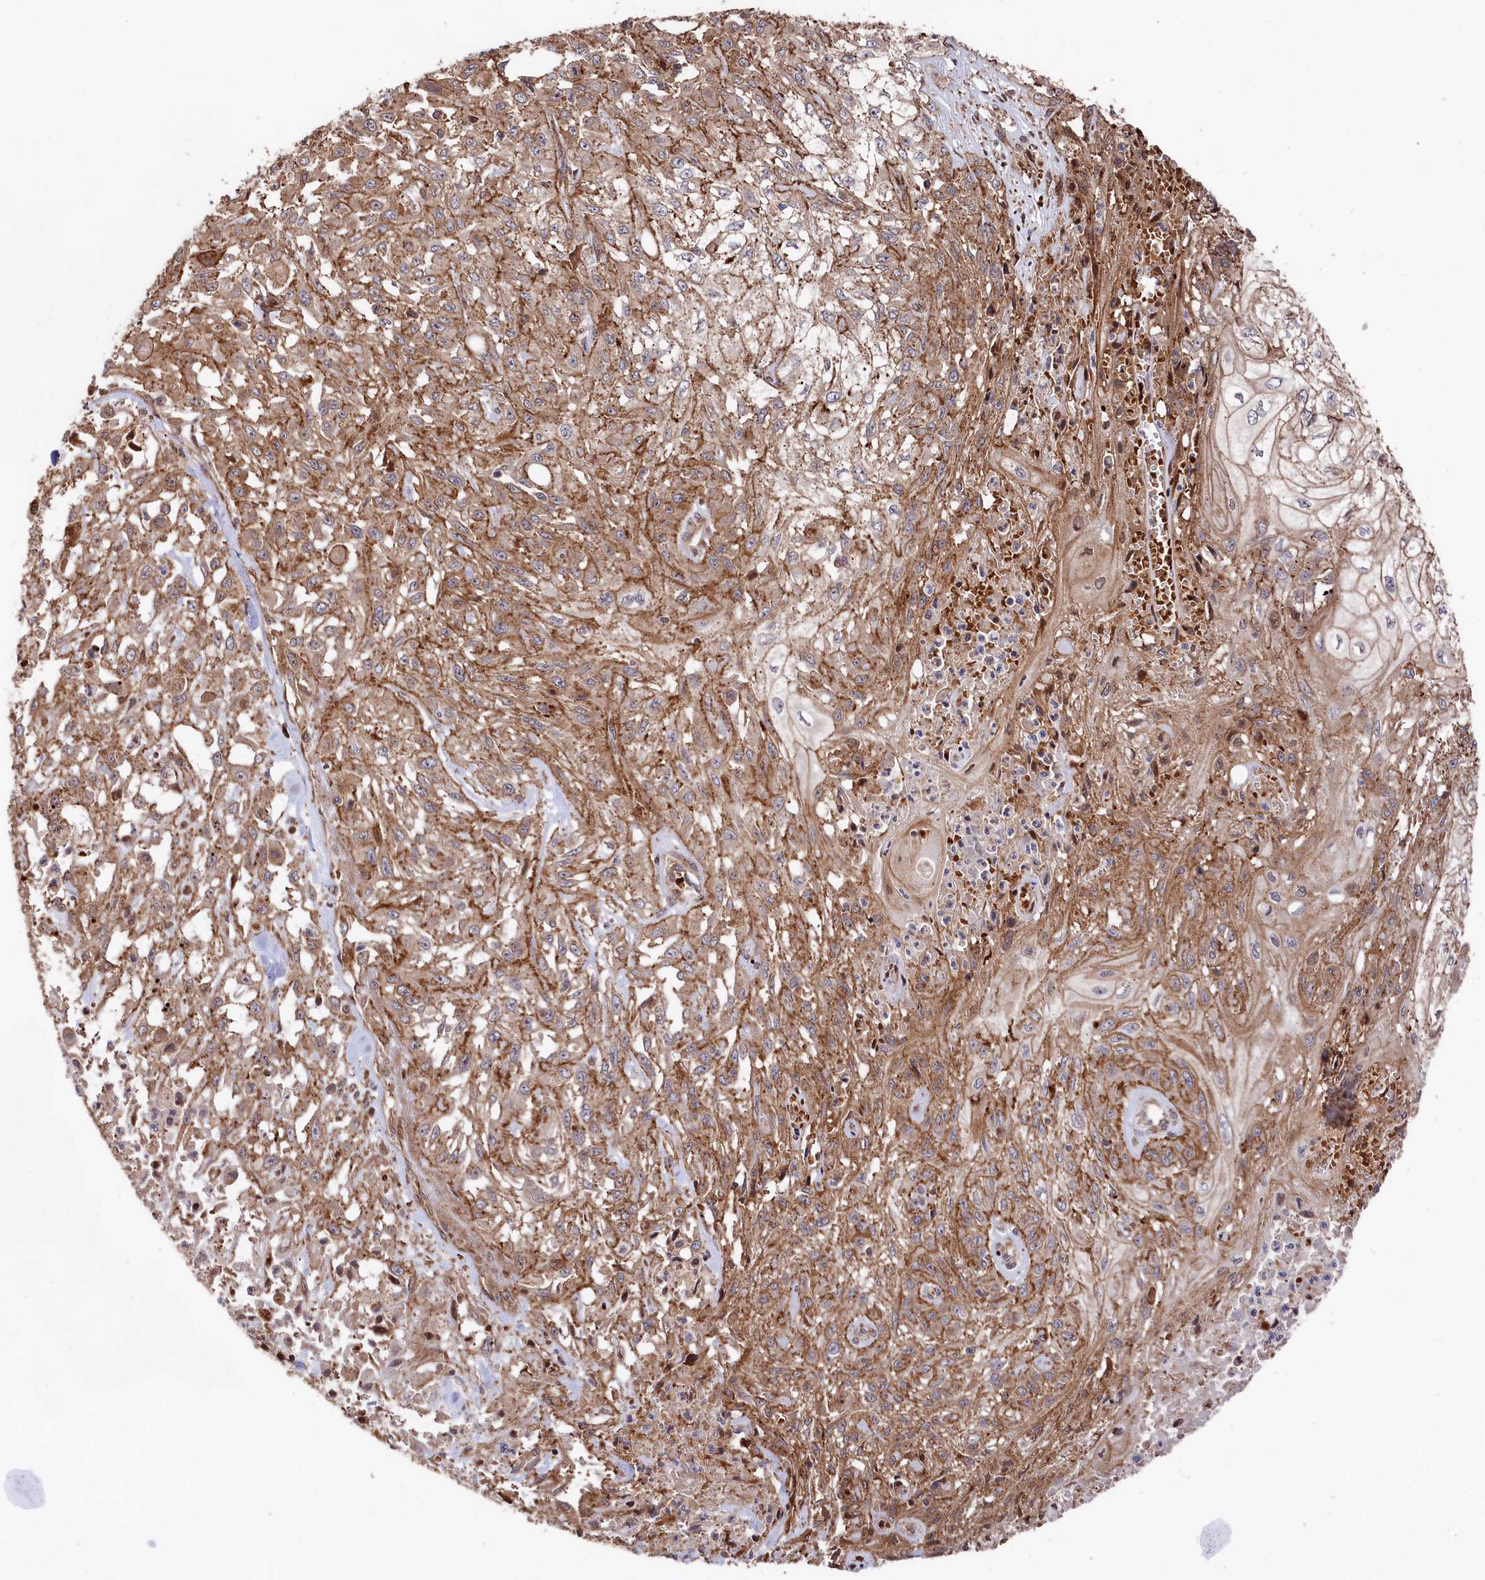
{"staining": {"intensity": "moderate", "quantity": ">75%", "location": "cytoplasmic/membranous"}, "tissue": "skin cancer", "cell_type": "Tumor cells", "image_type": "cancer", "snomed": [{"axis": "morphology", "description": "Squamous cell carcinoma, NOS"}, {"axis": "morphology", "description": "Squamous cell carcinoma, metastatic, NOS"}, {"axis": "topography", "description": "Skin"}, {"axis": "topography", "description": "Lymph node"}], "caption": "Immunohistochemical staining of human skin cancer demonstrates medium levels of moderate cytoplasmic/membranous protein staining in approximately >75% of tumor cells. Nuclei are stained in blue.", "gene": "TNKS1BP1", "patient": {"sex": "male", "age": 75}}